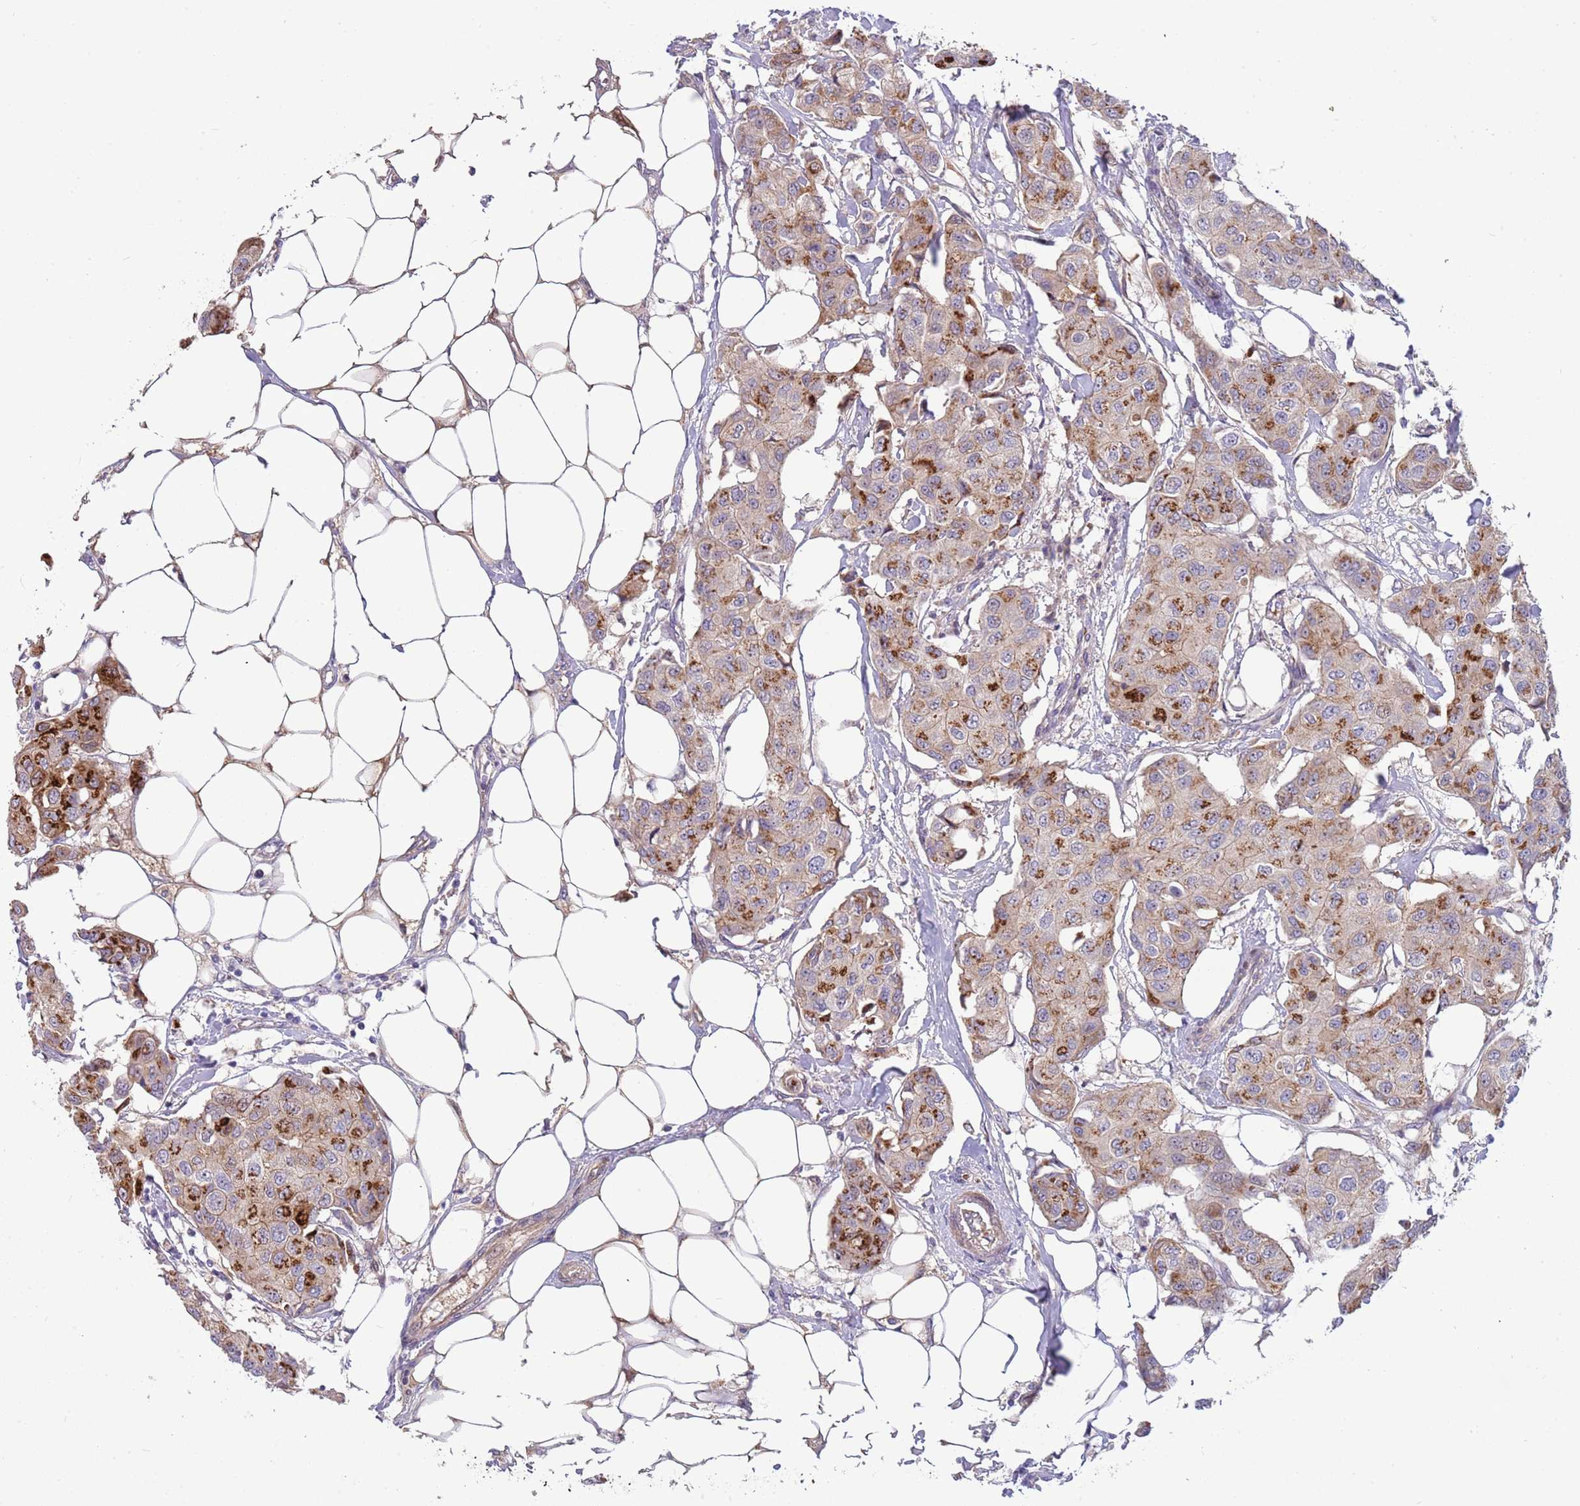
{"staining": {"intensity": "moderate", "quantity": ">75%", "location": "cytoplasmic/membranous"}, "tissue": "breast cancer", "cell_type": "Tumor cells", "image_type": "cancer", "snomed": [{"axis": "morphology", "description": "Duct carcinoma"}, {"axis": "topography", "description": "Breast"}, {"axis": "topography", "description": "Lymph node"}], "caption": "Approximately >75% of tumor cells in breast cancer display moderate cytoplasmic/membranous protein expression as visualized by brown immunohistochemical staining.", "gene": "ITGB6", "patient": {"sex": "female", "age": 80}}